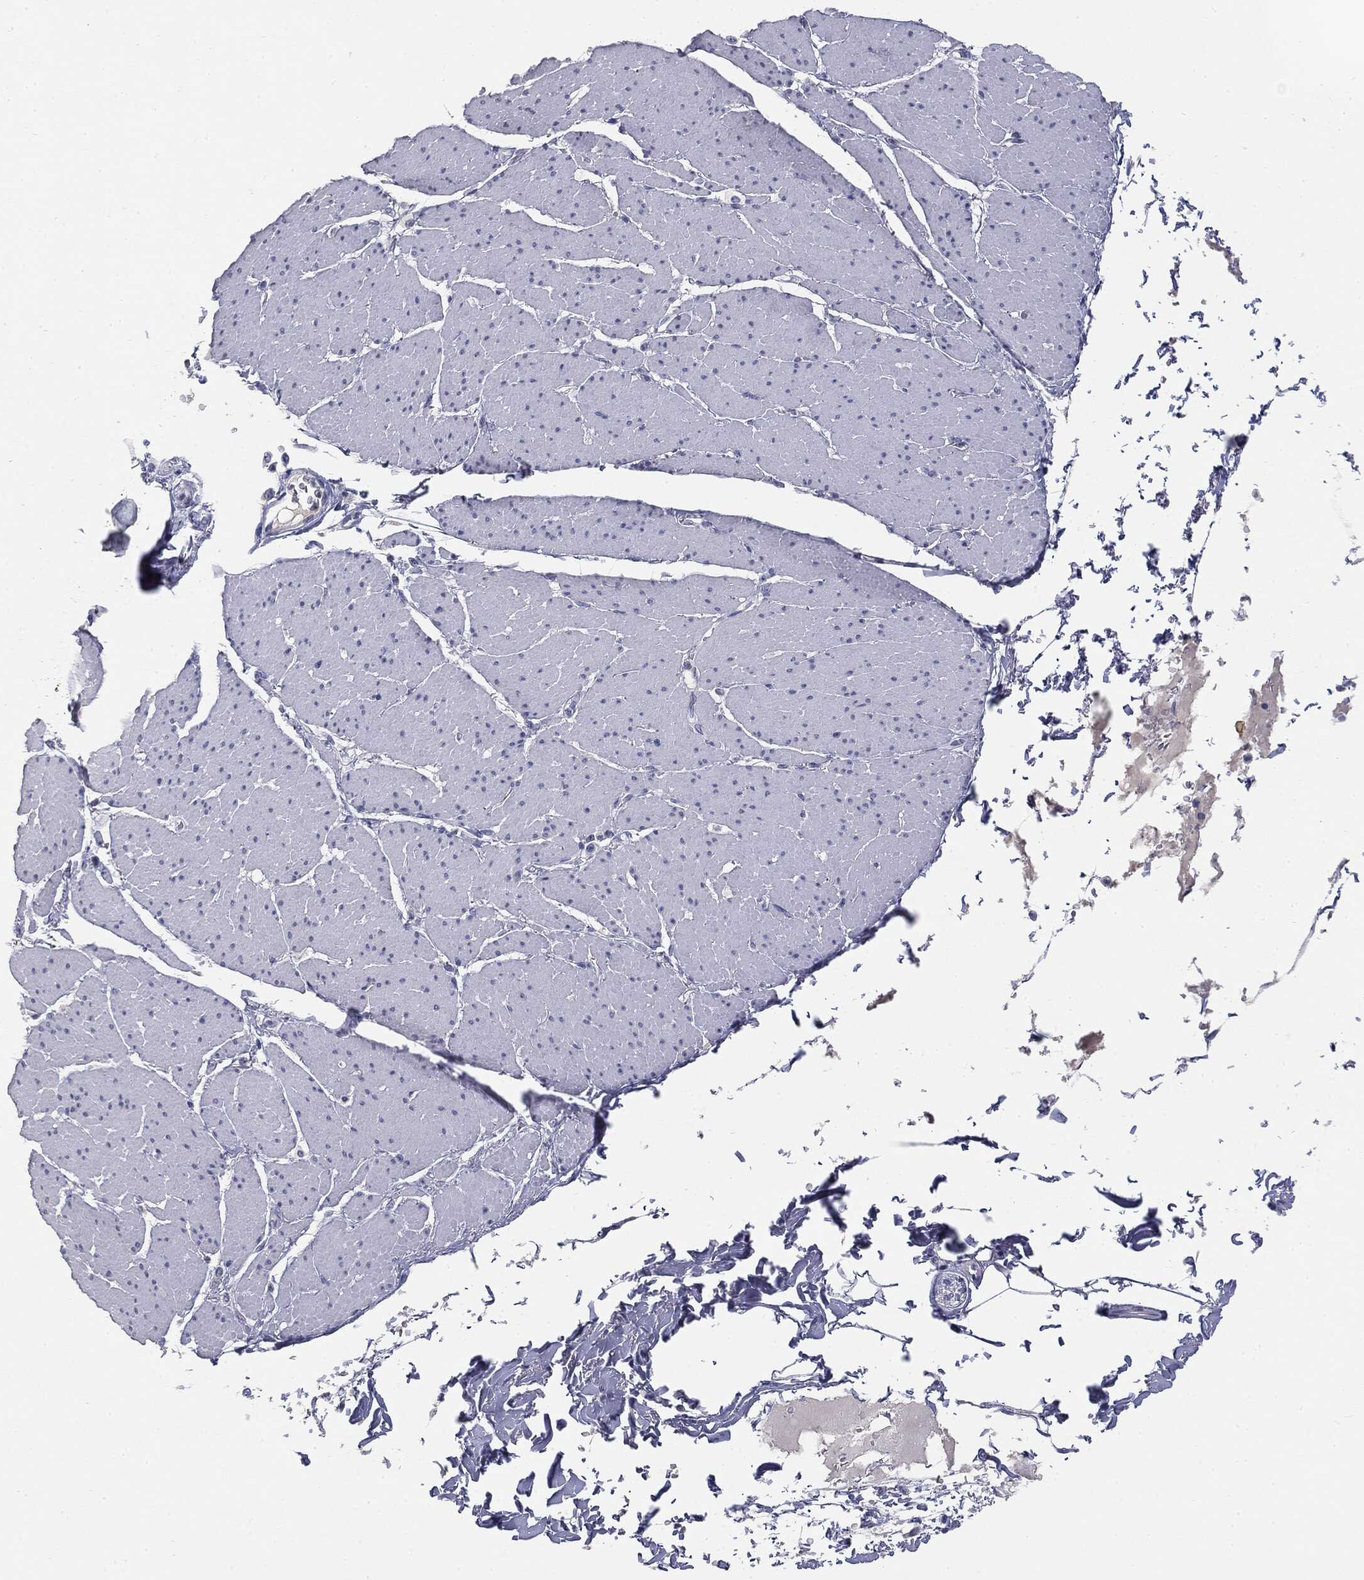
{"staining": {"intensity": "negative", "quantity": "none", "location": "none"}, "tissue": "smooth muscle", "cell_type": "Smooth muscle cells", "image_type": "normal", "snomed": [{"axis": "morphology", "description": "Normal tissue, NOS"}, {"axis": "topography", "description": "Smooth muscle"}, {"axis": "topography", "description": "Anal"}], "caption": "Smooth muscle cells show no significant positivity in normal smooth muscle. Nuclei are stained in blue.", "gene": "MUC1", "patient": {"sex": "male", "age": 83}}